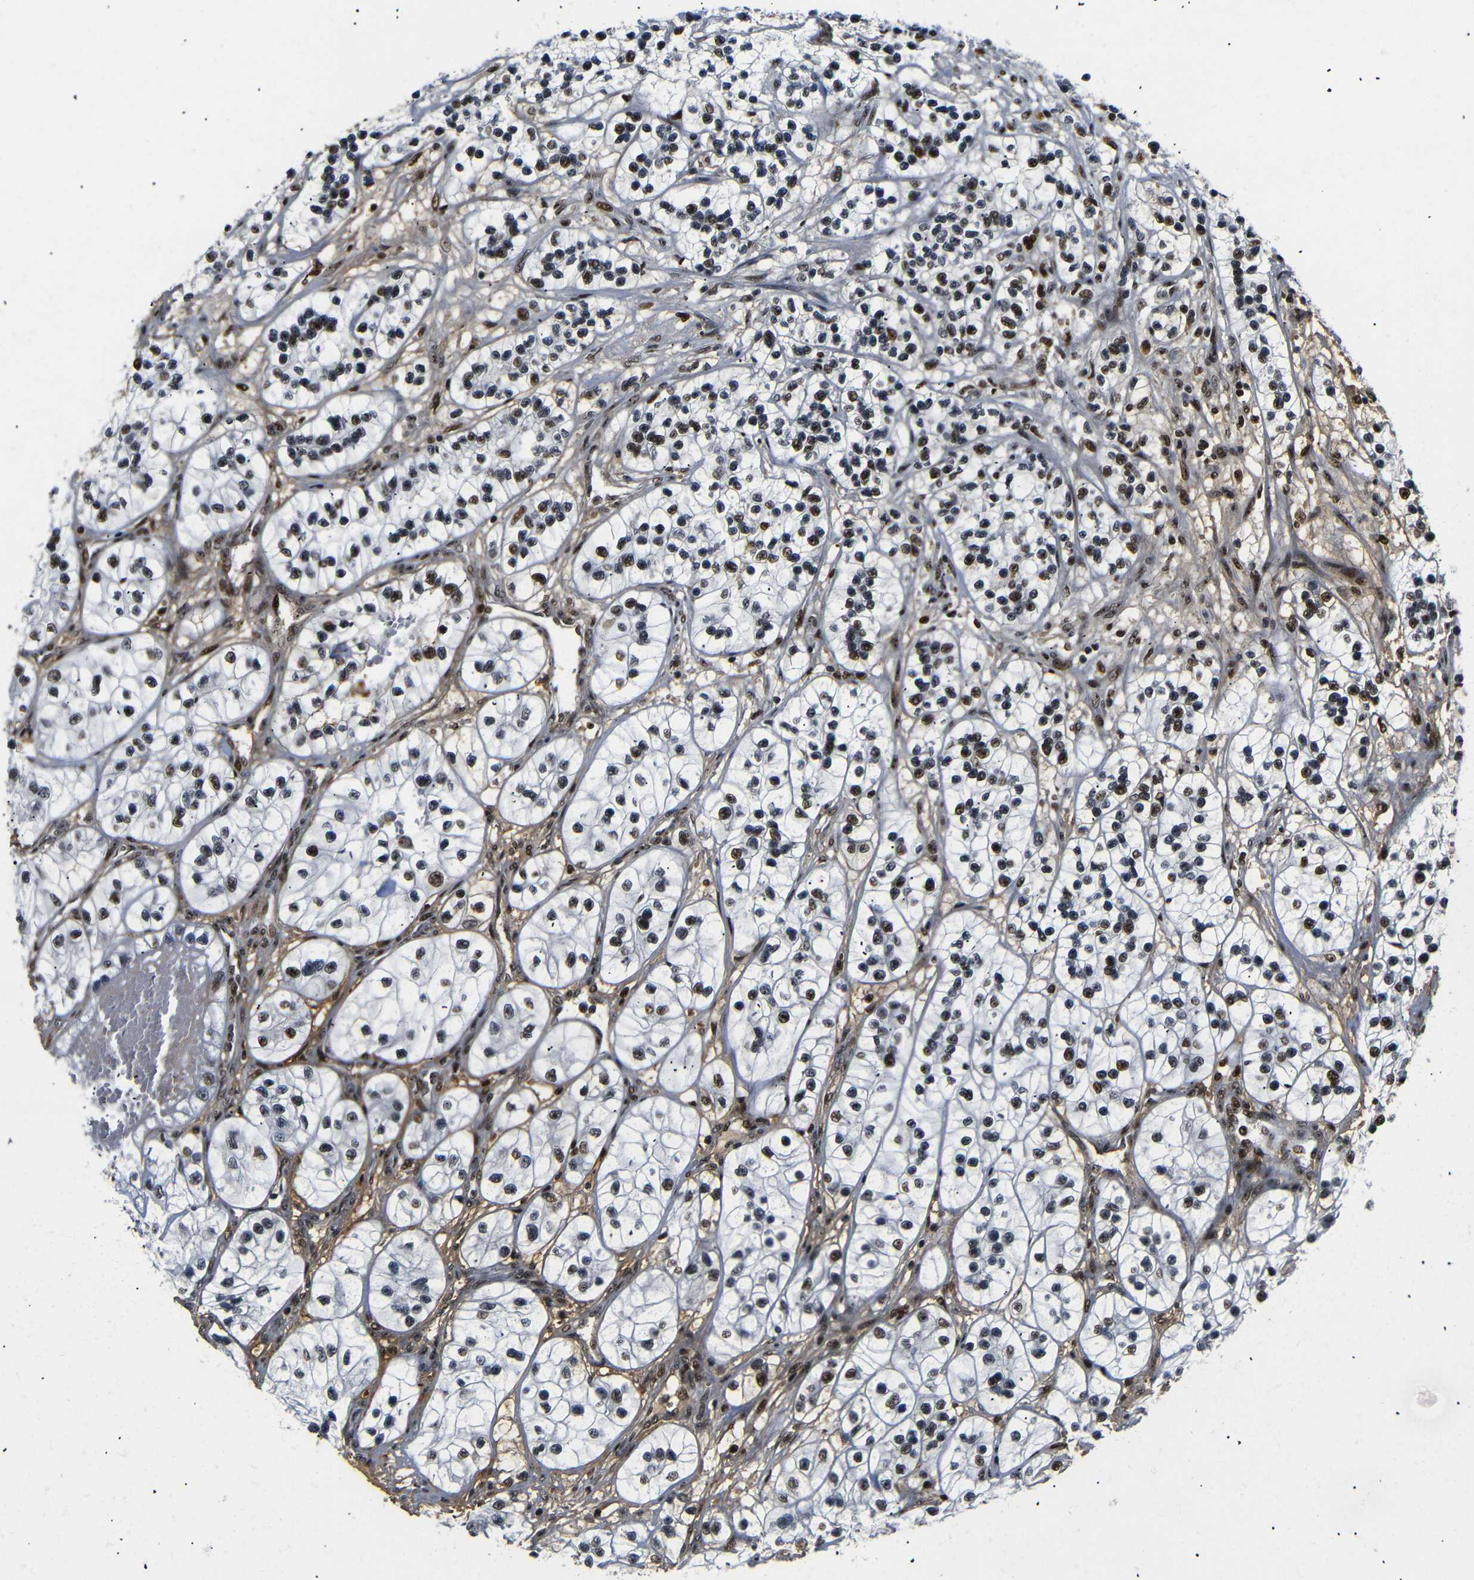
{"staining": {"intensity": "strong", "quantity": "25%-75%", "location": "nuclear"}, "tissue": "renal cancer", "cell_type": "Tumor cells", "image_type": "cancer", "snomed": [{"axis": "morphology", "description": "Adenocarcinoma, NOS"}, {"axis": "topography", "description": "Kidney"}], "caption": "DAB immunohistochemical staining of human renal cancer exhibits strong nuclear protein expression in approximately 25%-75% of tumor cells.", "gene": "SETDB2", "patient": {"sex": "female", "age": 57}}